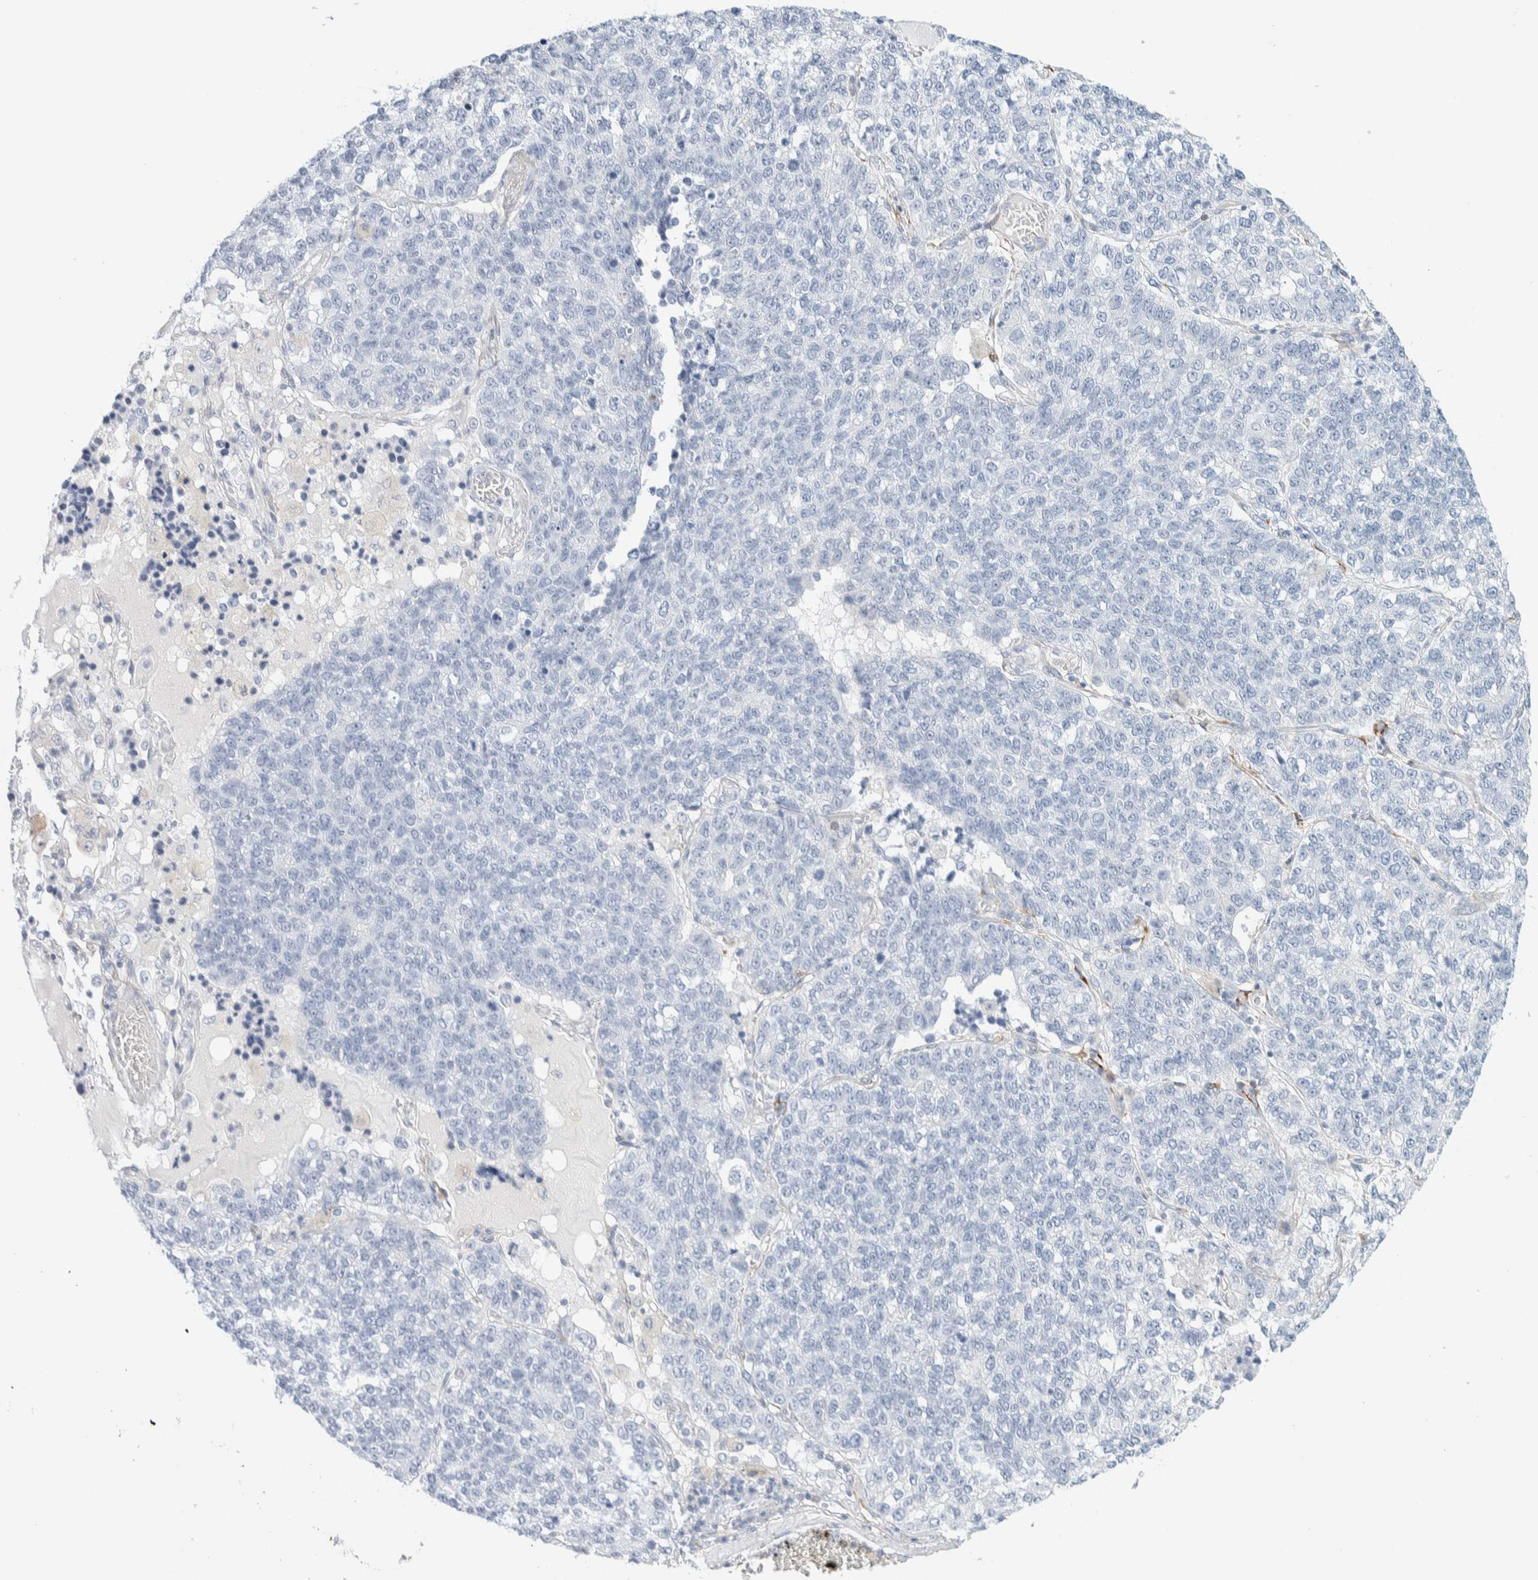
{"staining": {"intensity": "negative", "quantity": "none", "location": "none"}, "tissue": "lung cancer", "cell_type": "Tumor cells", "image_type": "cancer", "snomed": [{"axis": "morphology", "description": "Adenocarcinoma, NOS"}, {"axis": "topography", "description": "Lung"}], "caption": "Tumor cells show no significant protein expression in lung cancer.", "gene": "ATCAY", "patient": {"sex": "male", "age": 49}}